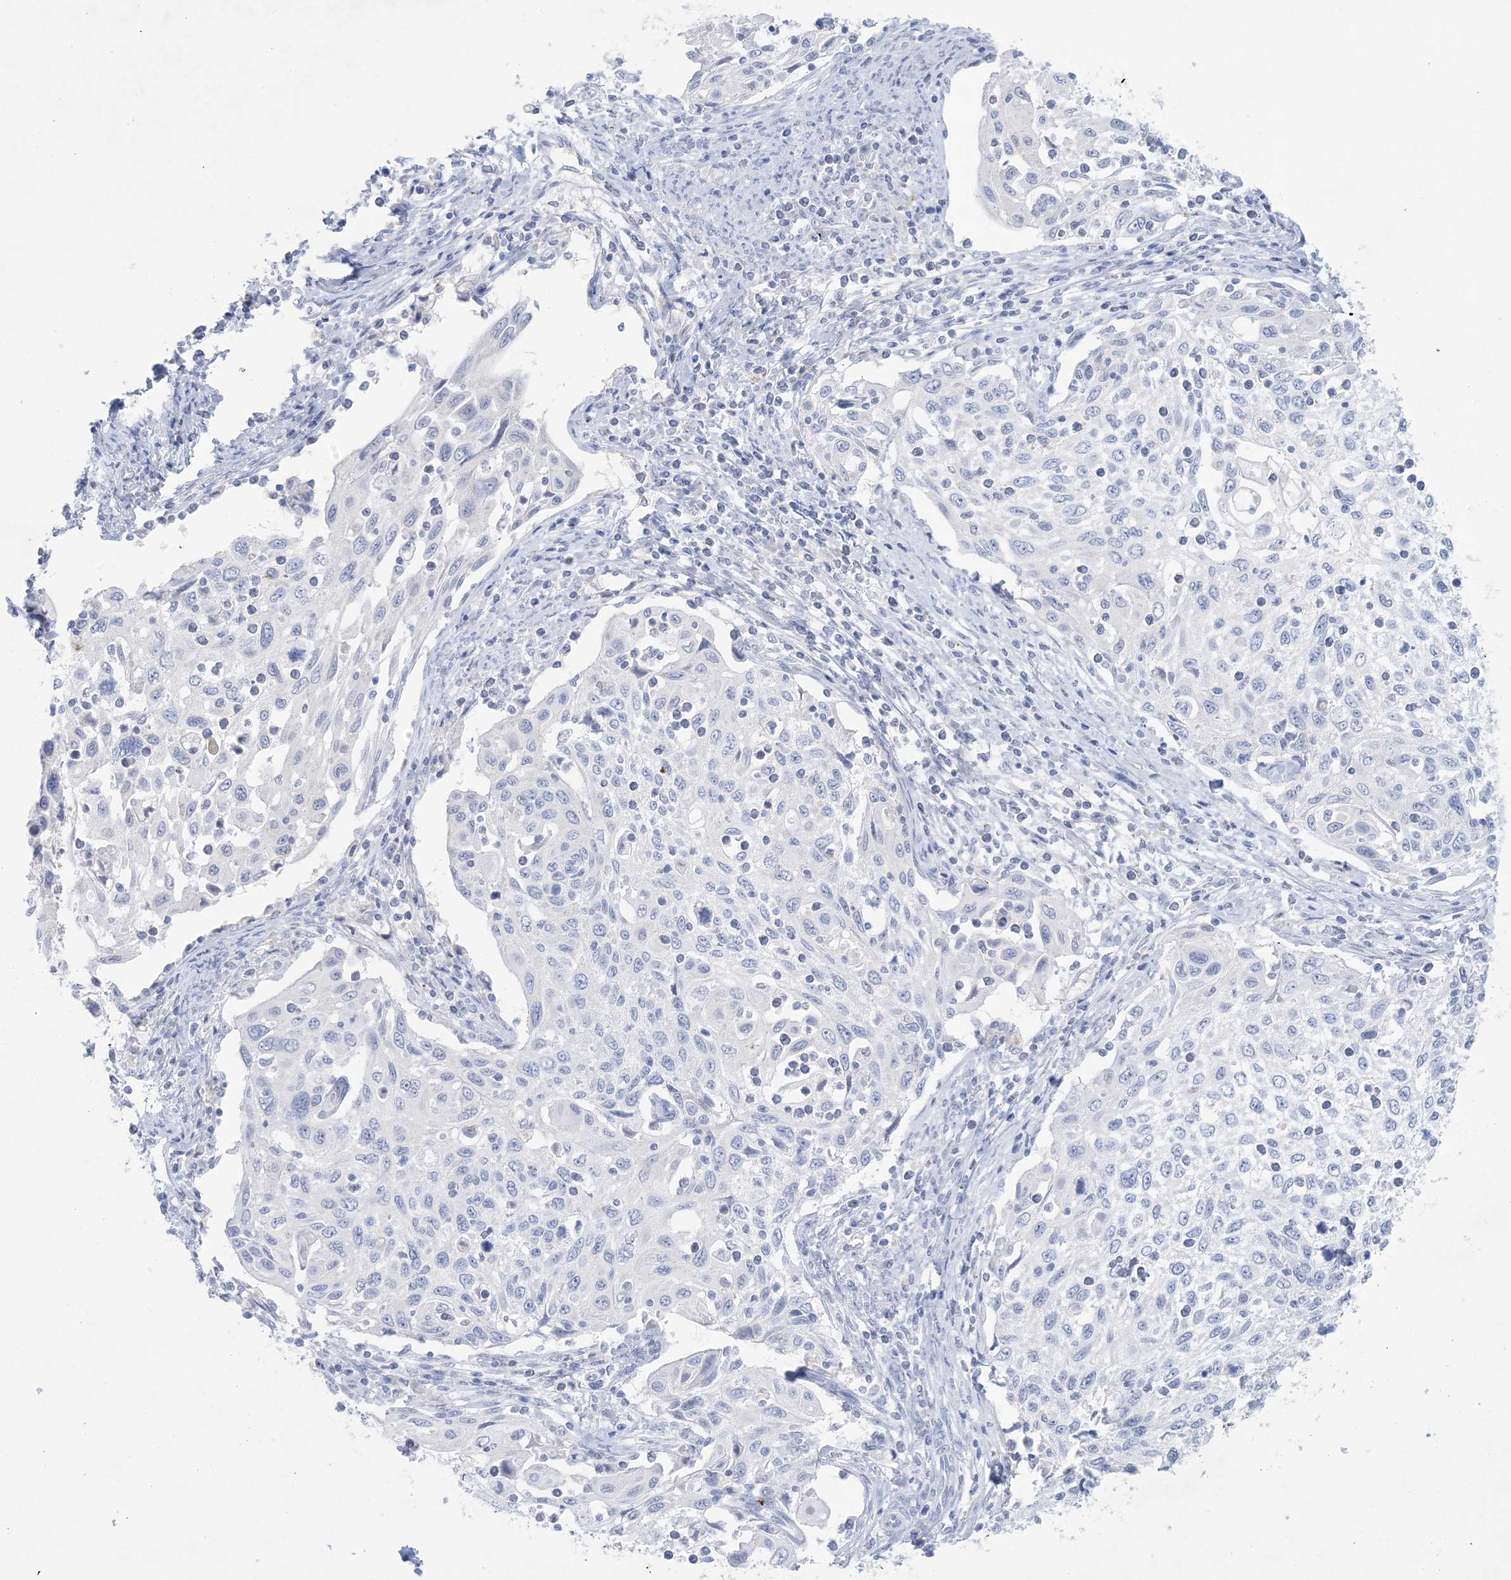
{"staining": {"intensity": "negative", "quantity": "none", "location": "none"}, "tissue": "cervical cancer", "cell_type": "Tumor cells", "image_type": "cancer", "snomed": [{"axis": "morphology", "description": "Squamous cell carcinoma, NOS"}, {"axis": "topography", "description": "Cervix"}], "caption": "High magnification brightfield microscopy of cervical cancer (squamous cell carcinoma) stained with DAB (3,3'-diaminobenzidine) (brown) and counterstained with hematoxylin (blue): tumor cells show no significant staining. Brightfield microscopy of IHC stained with DAB (3,3'-diaminobenzidine) (brown) and hematoxylin (blue), captured at high magnification.", "gene": "GABRG1", "patient": {"sex": "female", "age": 70}}